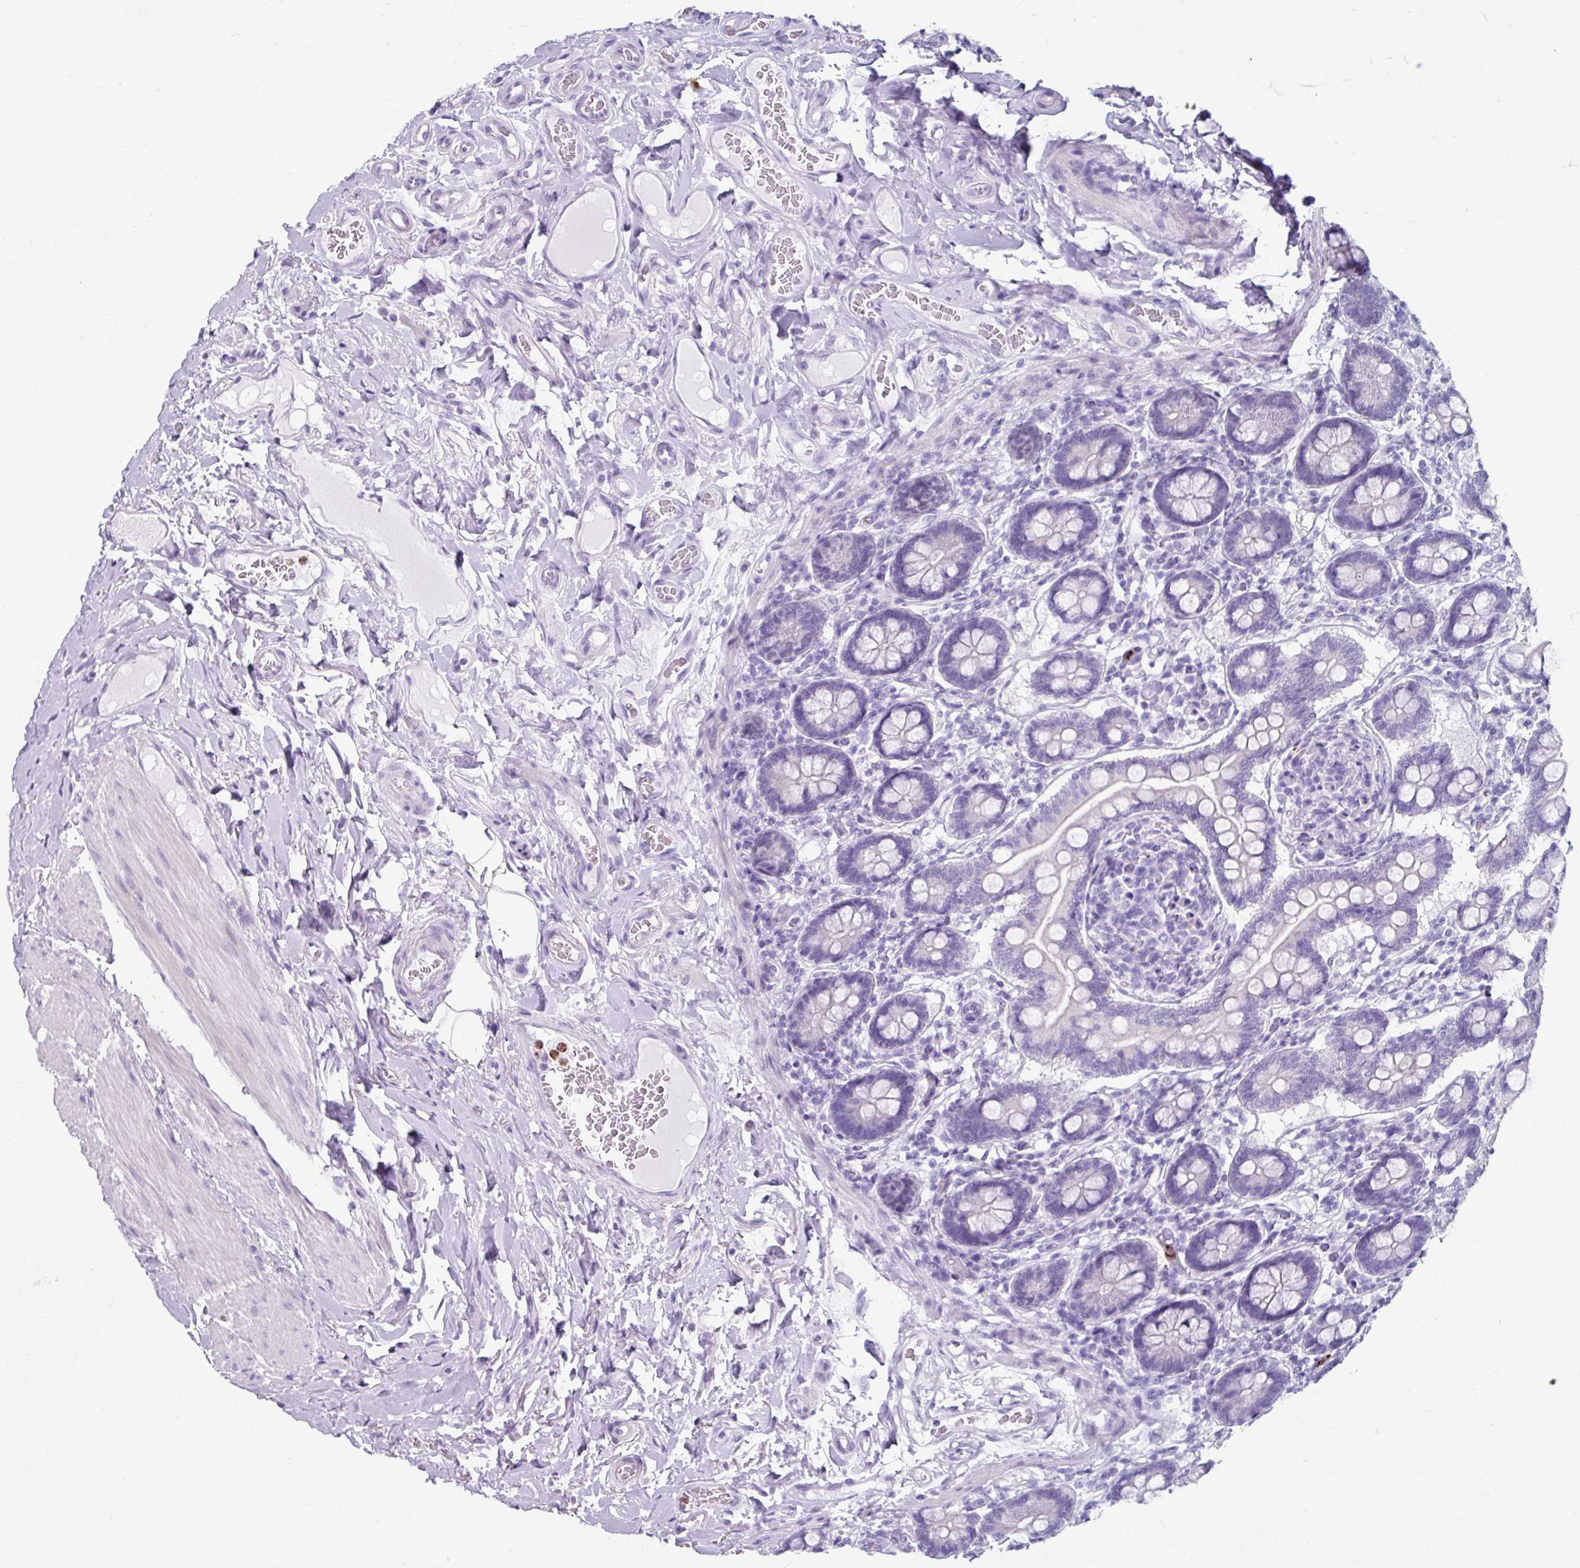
{"staining": {"intensity": "negative", "quantity": "none", "location": "none"}, "tissue": "small intestine", "cell_type": "Glandular cells", "image_type": "normal", "snomed": [{"axis": "morphology", "description": "Normal tissue, NOS"}, {"axis": "topography", "description": "Small intestine"}], "caption": "Small intestine was stained to show a protein in brown. There is no significant expression in glandular cells. (Brightfield microscopy of DAB immunohistochemistry at high magnification).", "gene": "ANKRD1", "patient": {"sex": "female", "age": 64}}